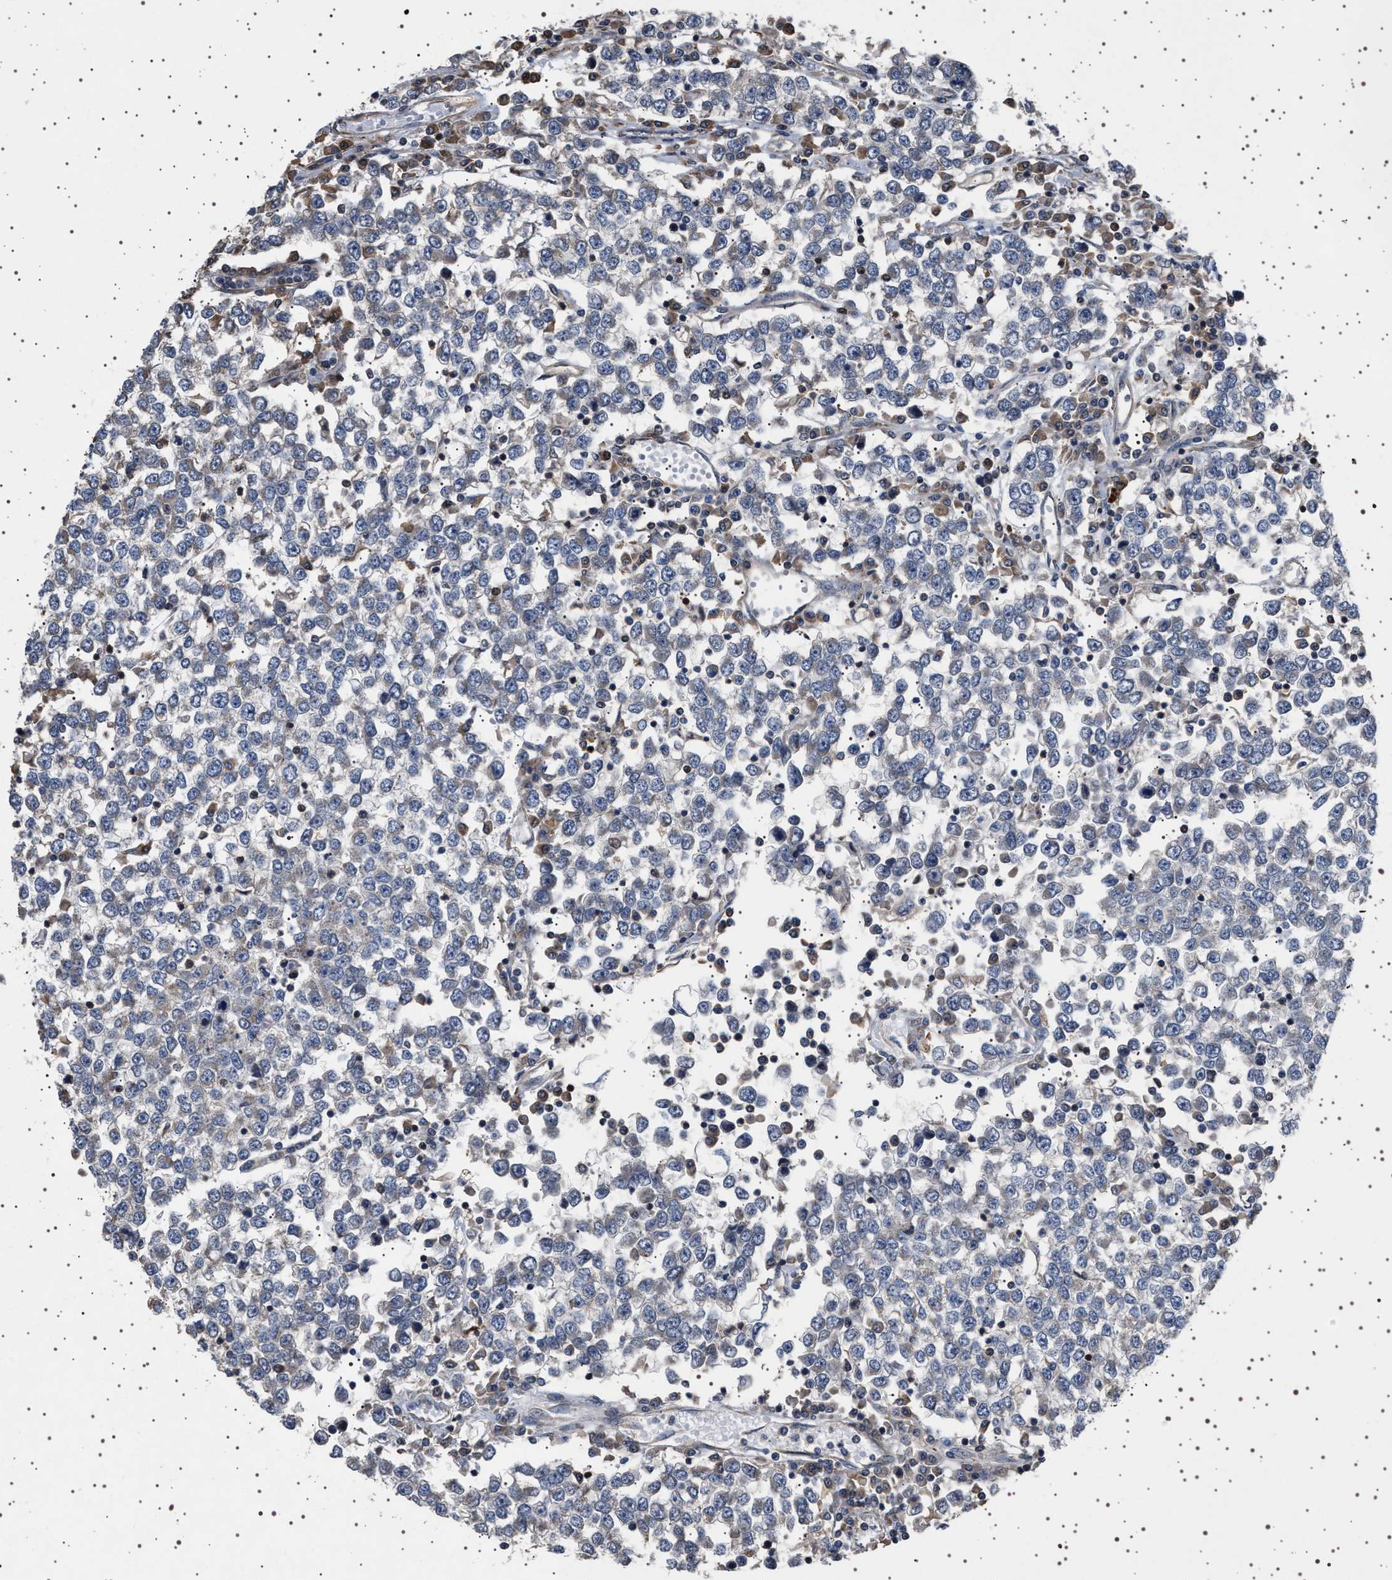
{"staining": {"intensity": "negative", "quantity": "none", "location": "none"}, "tissue": "testis cancer", "cell_type": "Tumor cells", "image_type": "cancer", "snomed": [{"axis": "morphology", "description": "Seminoma, NOS"}, {"axis": "topography", "description": "Testis"}], "caption": "The photomicrograph displays no staining of tumor cells in testis cancer (seminoma).", "gene": "TRUB2", "patient": {"sex": "male", "age": 65}}